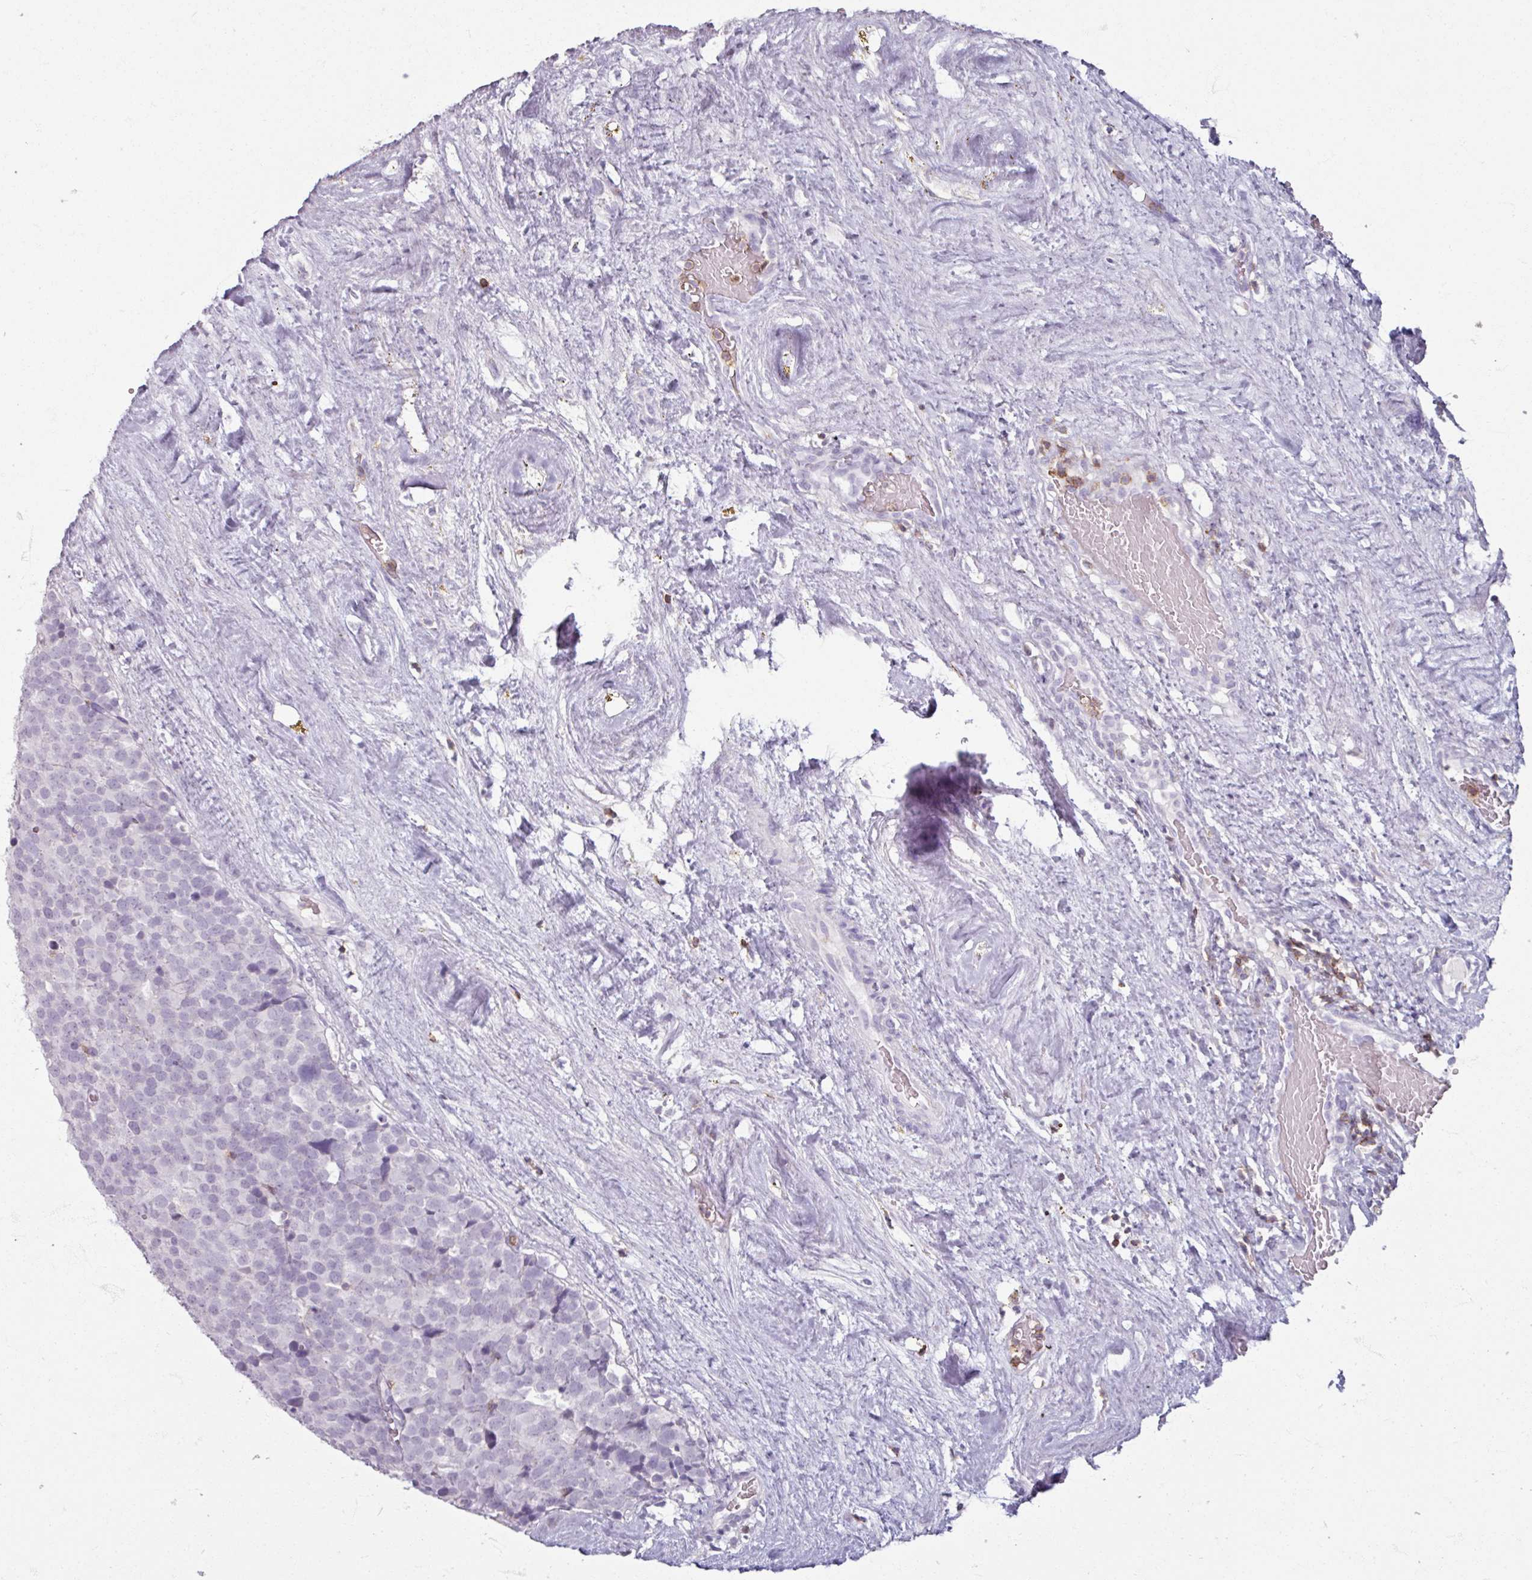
{"staining": {"intensity": "negative", "quantity": "none", "location": "none"}, "tissue": "testis cancer", "cell_type": "Tumor cells", "image_type": "cancer", "snomed": [{"axis": "morphology", "description": "Seminoma, NOS"}, {"axis": "topography", "description": "Testis"}], "caption": "Histopathology image shows no protein positivity in tumor cells of testis cancer tissue.", "gene": "PTPRC", "patient": {"sex": "male", "age": 71}}